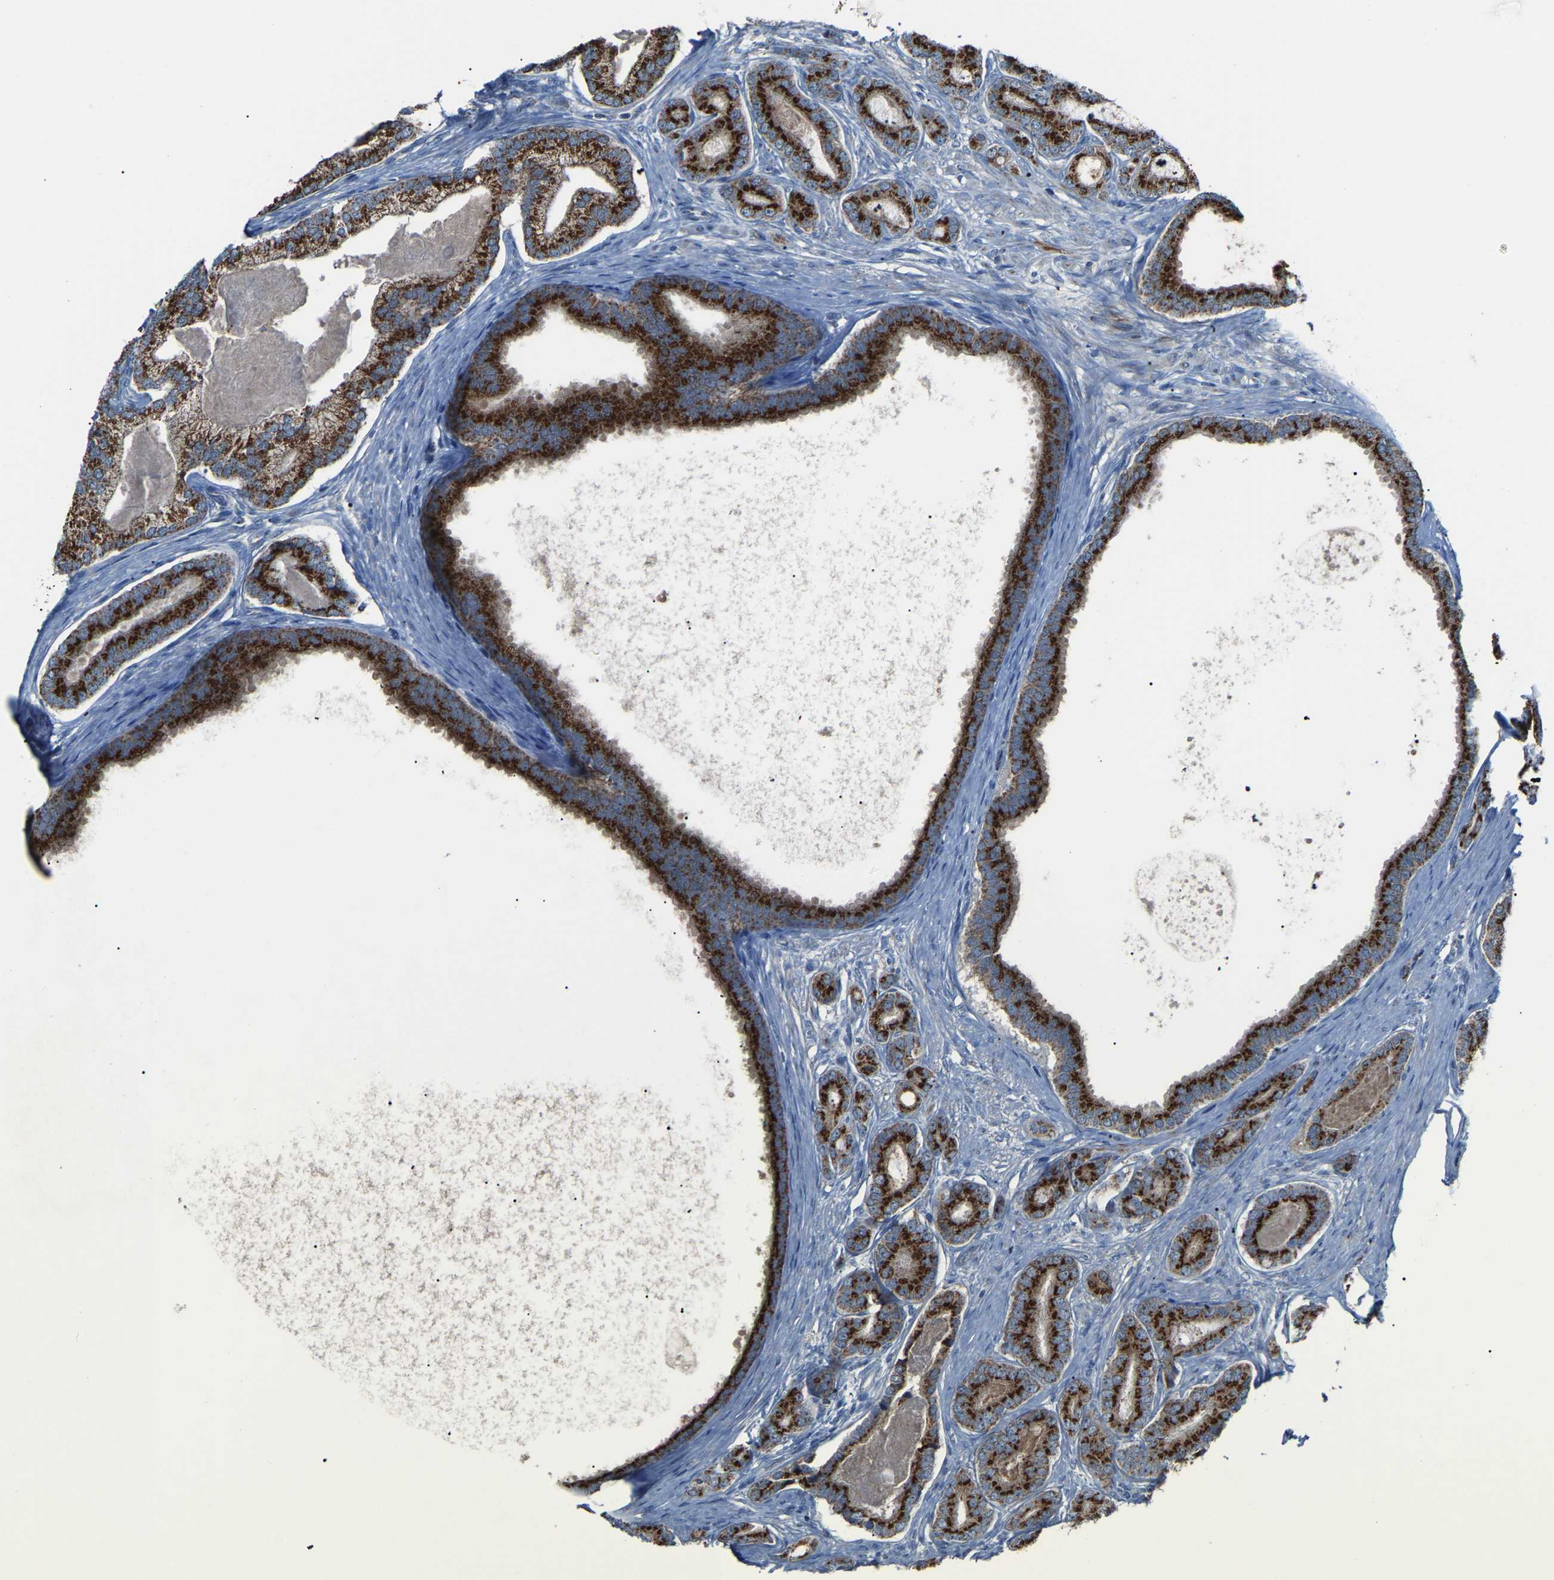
{"staining": {"intensity": "strong", "quantity": ">75%", "location": "cytoplasmic/membranous"}, "tissue": "prostate cancer", "cell_type": "Tumor cells", "image_type": "cancer", "snomed": [{"axis": "morphology", "description": "Adenocarcinoma, High grade"}, {"axis": "topography", "description": "Prostate"}], "caption": "Immunohistochemical staining of human prostate cancer reveals high levels of strong cytoplasmic/membranous protein staining in about >75% of tumor cells.", "gene": "CANT1", "patient": {"sex": "male", "age": 60}}